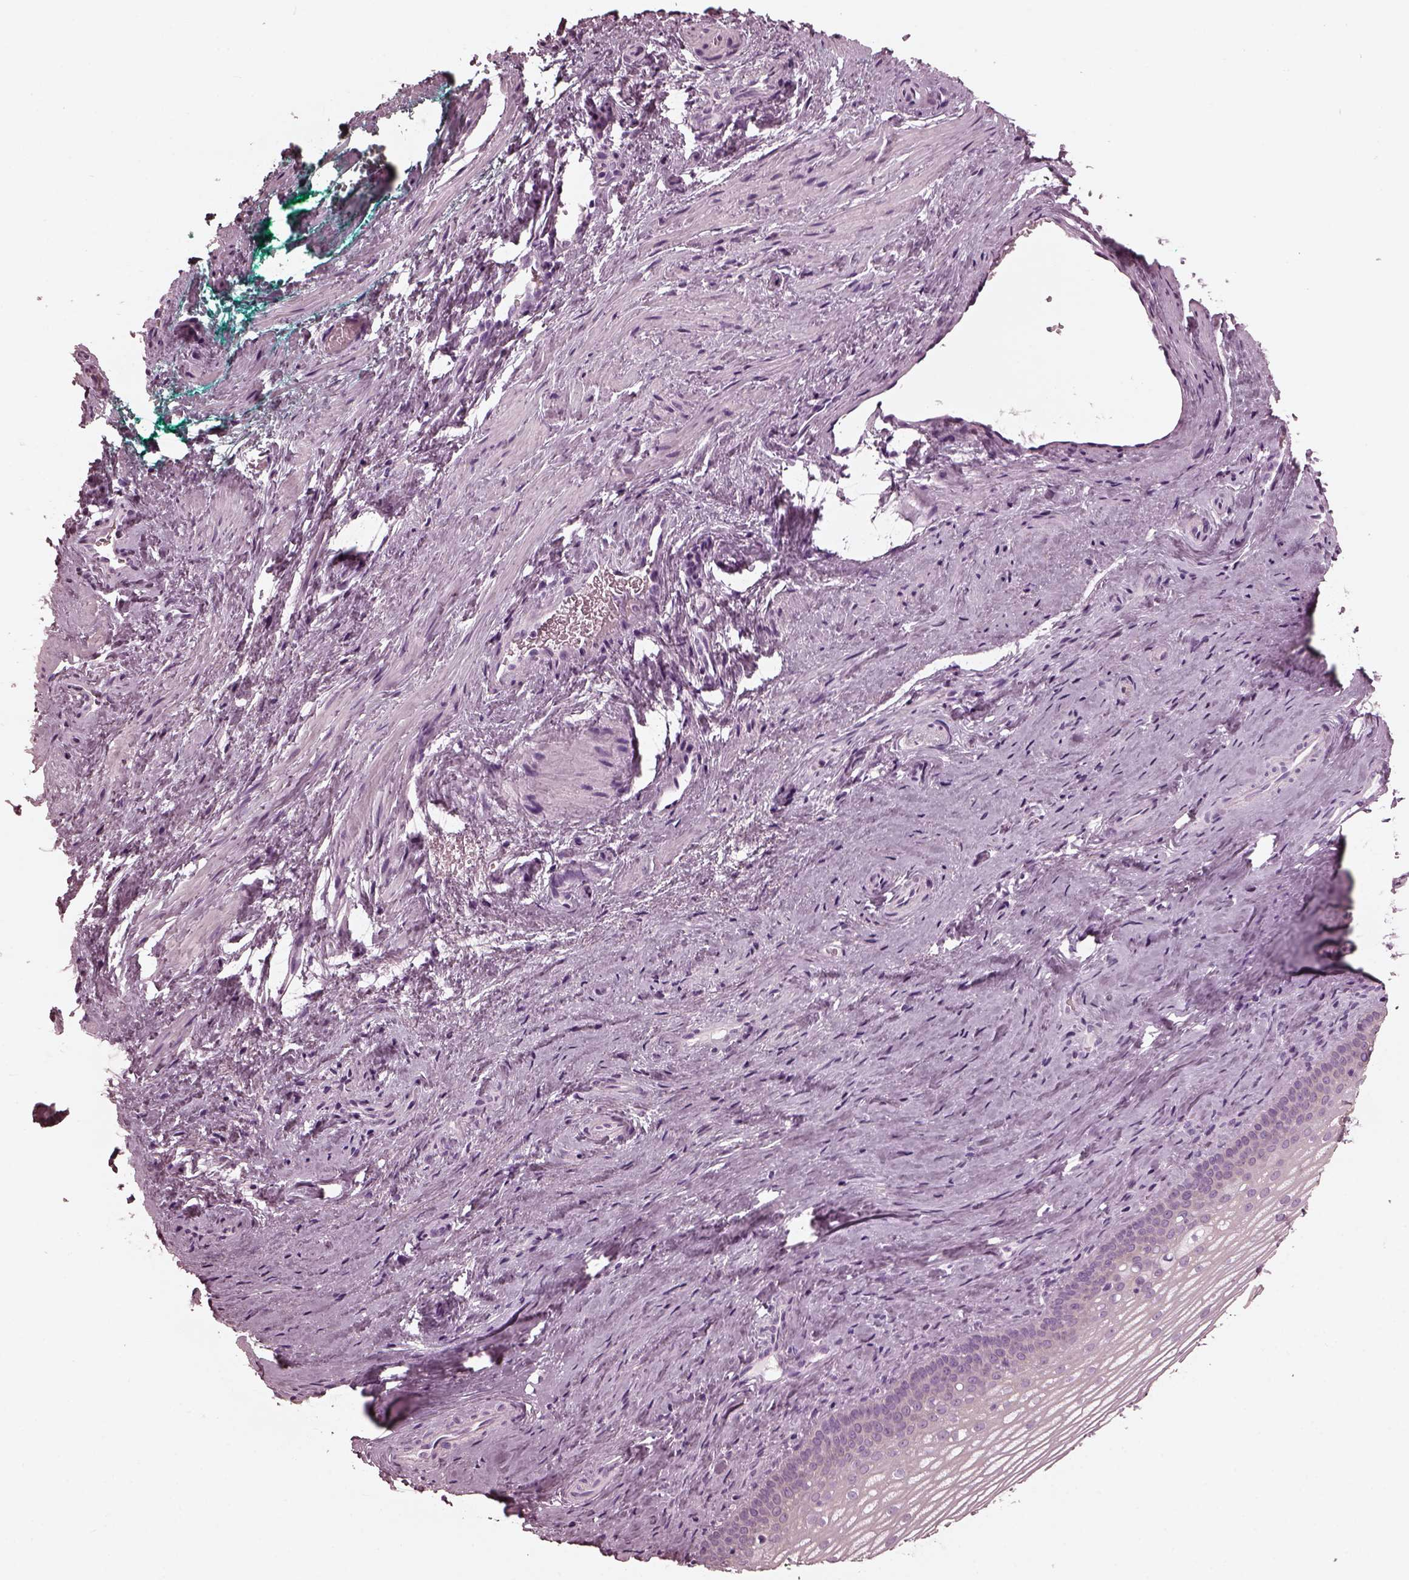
{"staining": {"intensity": "negative", "quantity": "none", "location": "none"}, "tissue": "vagina", "cell_type": "Squamous epithelial cells", "image_type": "normal", "snomed": [{"axis": "morphology", "description": "Normal tissue, NOS"}, {"axis": "topography", "description": "Vagina"}], "caption": "Benign vagina was stained to show a protein in brown. There is no significant staining in squamous epithelial cells.", "gene": "GRM6", "patient": {"sex": "female", "age": 44}}